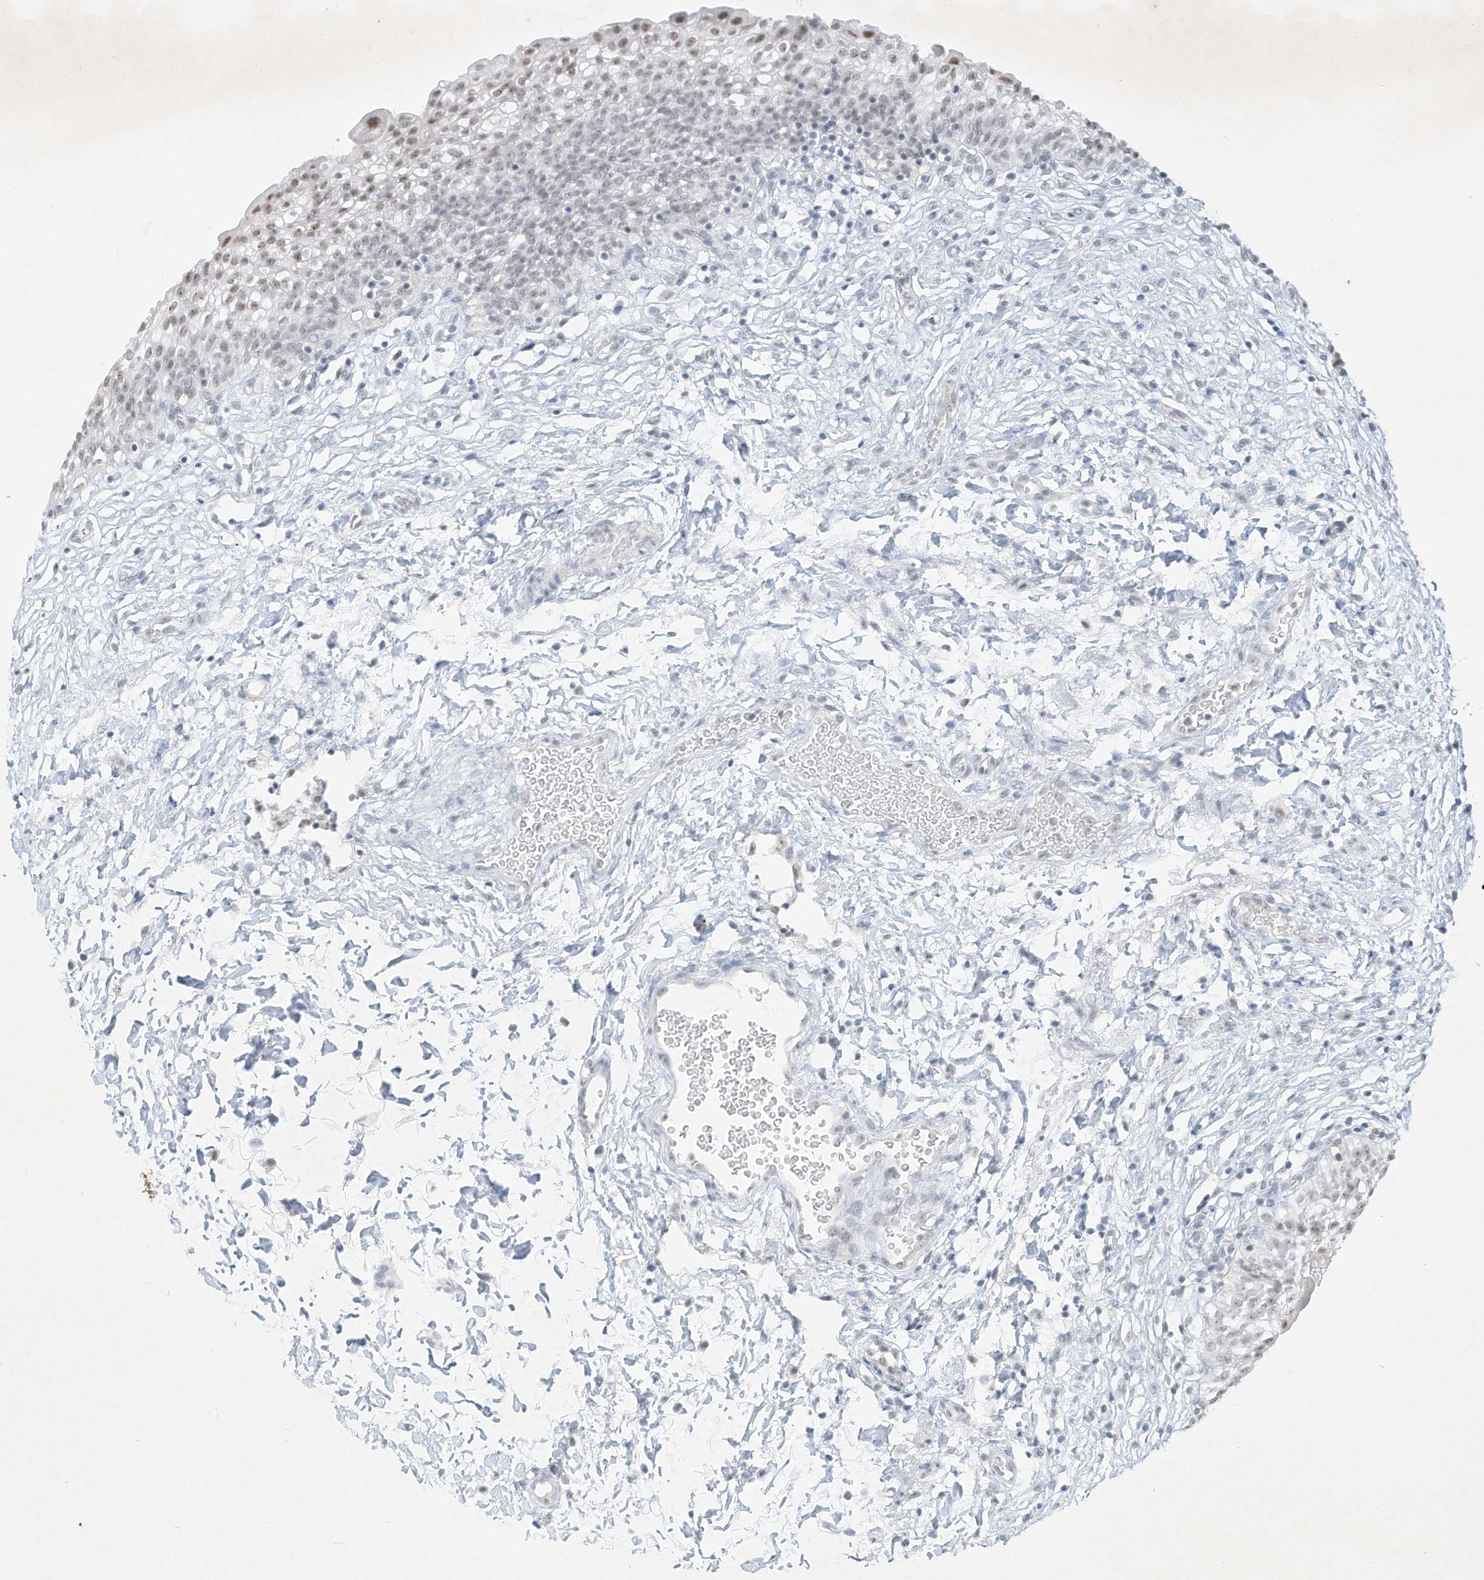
{"staining": {"intensity": "moderate", "quantity": "<25%", "location": "nuclear"}, "tissue": "urinary bladder", "cell_type": "Urothelial cells", "image_type": "normal", "snomed": [{"axis": "morphology", "description": "Normal tissue, NOS"}, {"axis": "topography", "description": "Urinary bladder"}], "caption": "IHC (DAB (3,3'-diaminobenzidine)) staining of benign urinary bladder displays moderate nuclear protein expression in approximately <25% of urothelial cells.", "gene": "PGC", "patient": {"sex": "male", "age": 55}}